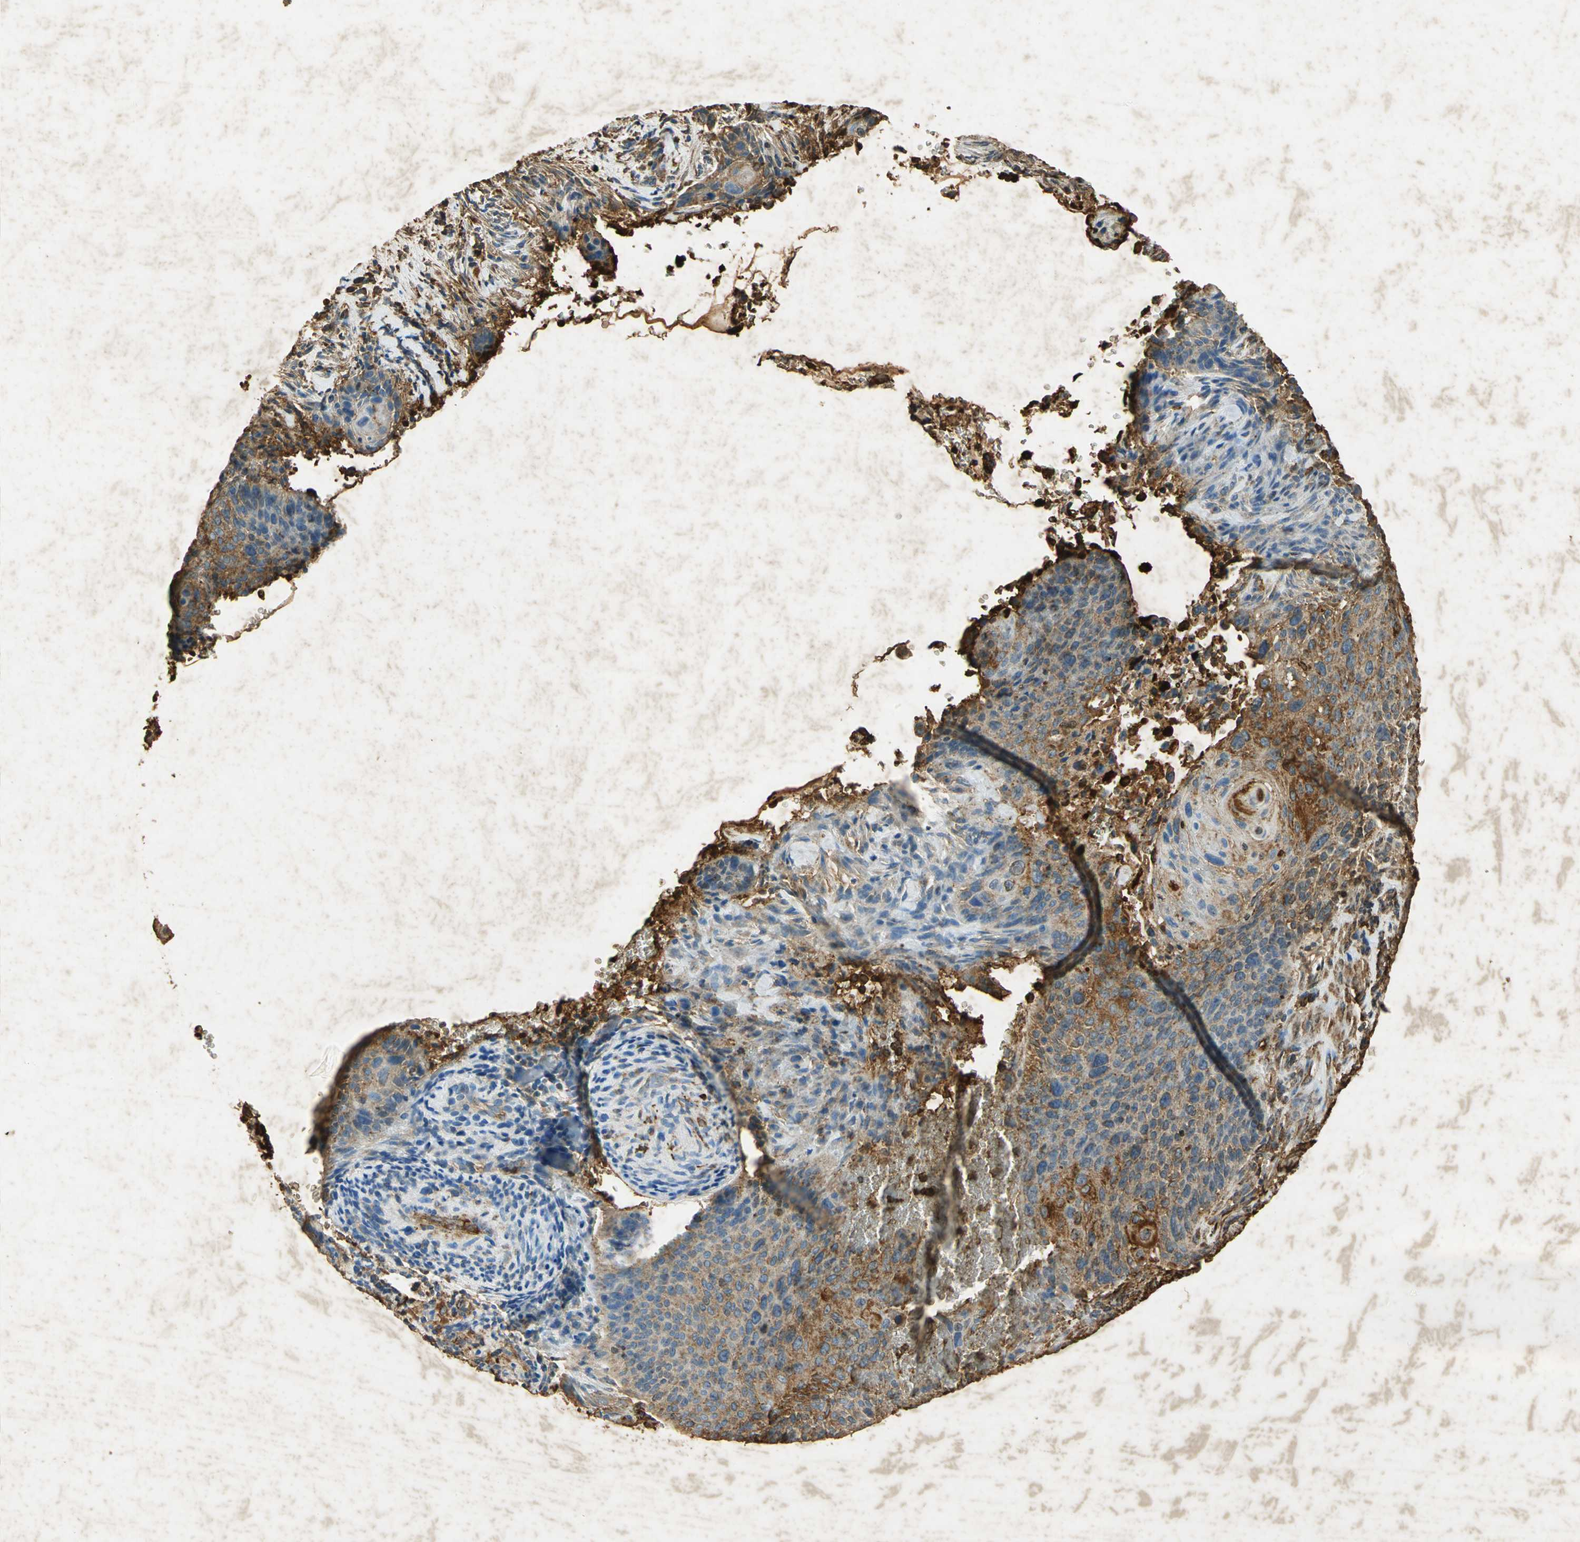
{"staining": {"intensity": "moderate", "quantity": ">75%", "location": "cytoplasmic/membranous"}, "tissue": "cervical cancer", "cell_type": "Tumor cells", "image_type": "cancer", "snomed": [{"axis": "morphology", "description": "Squamous cell carcinoma, NOS"}, {"axis": "topography", "description": "Cervix"}], "caption": "An immunohistochemistry histopathology image of tumor tissue is shown. Protein staining in brown labels moderate cytoplasmic/membranous positivity in cervical cancer within tumor cells. The staining is performed using DAB (3,3'-diaminobenzidine) brown chromogen to label protein expression. The nuclei are counter-stained blue using hematoxylin.", "gene": "ANXA4", "patient": {"sex": "female", "age": 33}}